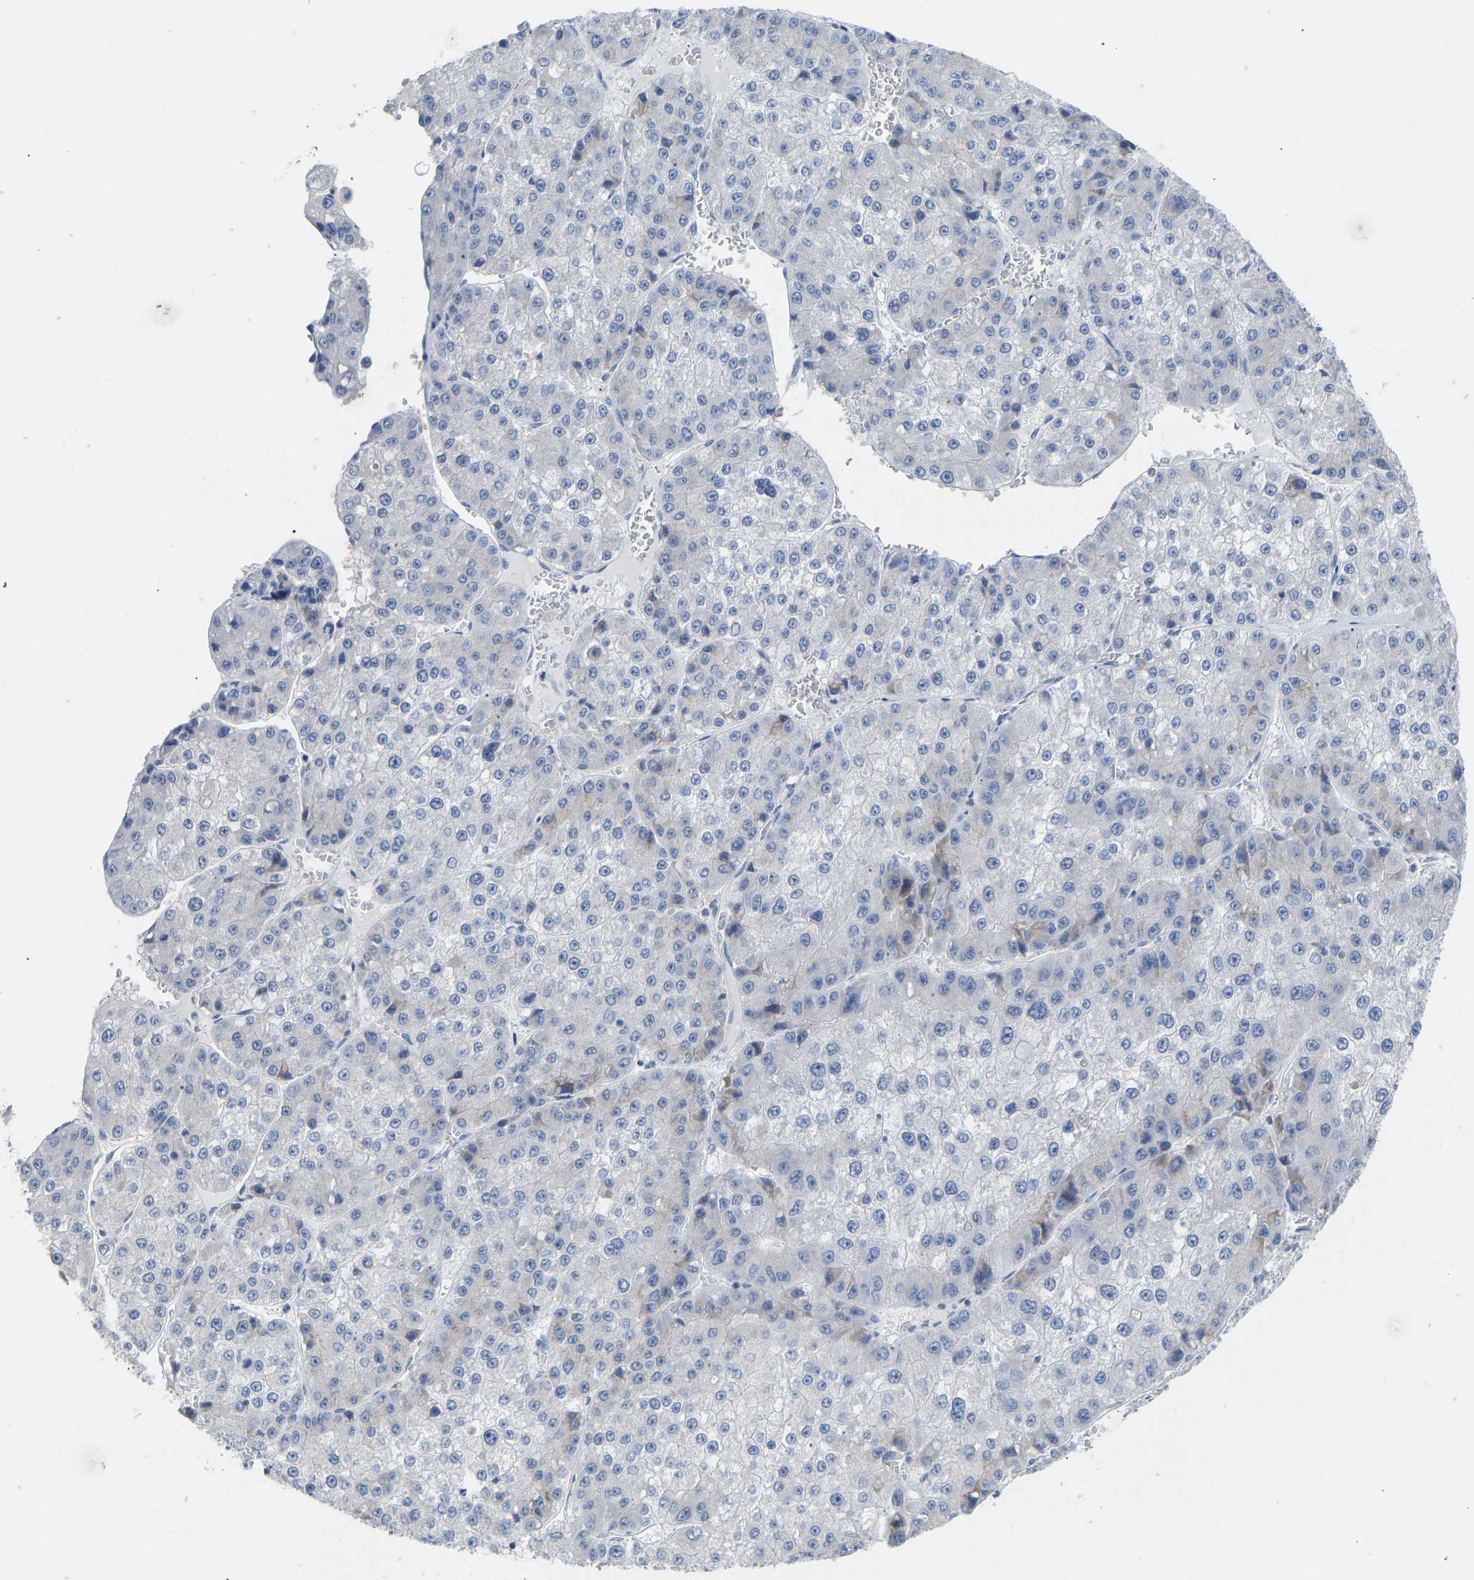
{"staining": {"intensity": "negative", "quantity": "none", "location": "none"}, "tissue": "liver cancer", "cell_type": "Tumor cells", "image_type": "cancer", "snomed": [{"axis": "morphology", "description": "Carcinoma, Hepatocellular, NOS"}, {"axis": "topography", "description": "Liver"}], "caption": "Micrograph shows no significant protein expression in tumor cells of liver cancer (hepatocellular carcinoma). The staining is performed using DAB brown chromogen with nuclei counter-stained in using hematoxylin.", "gene": "OLIG2", "patient": {"sex": "female", "age": 73}}